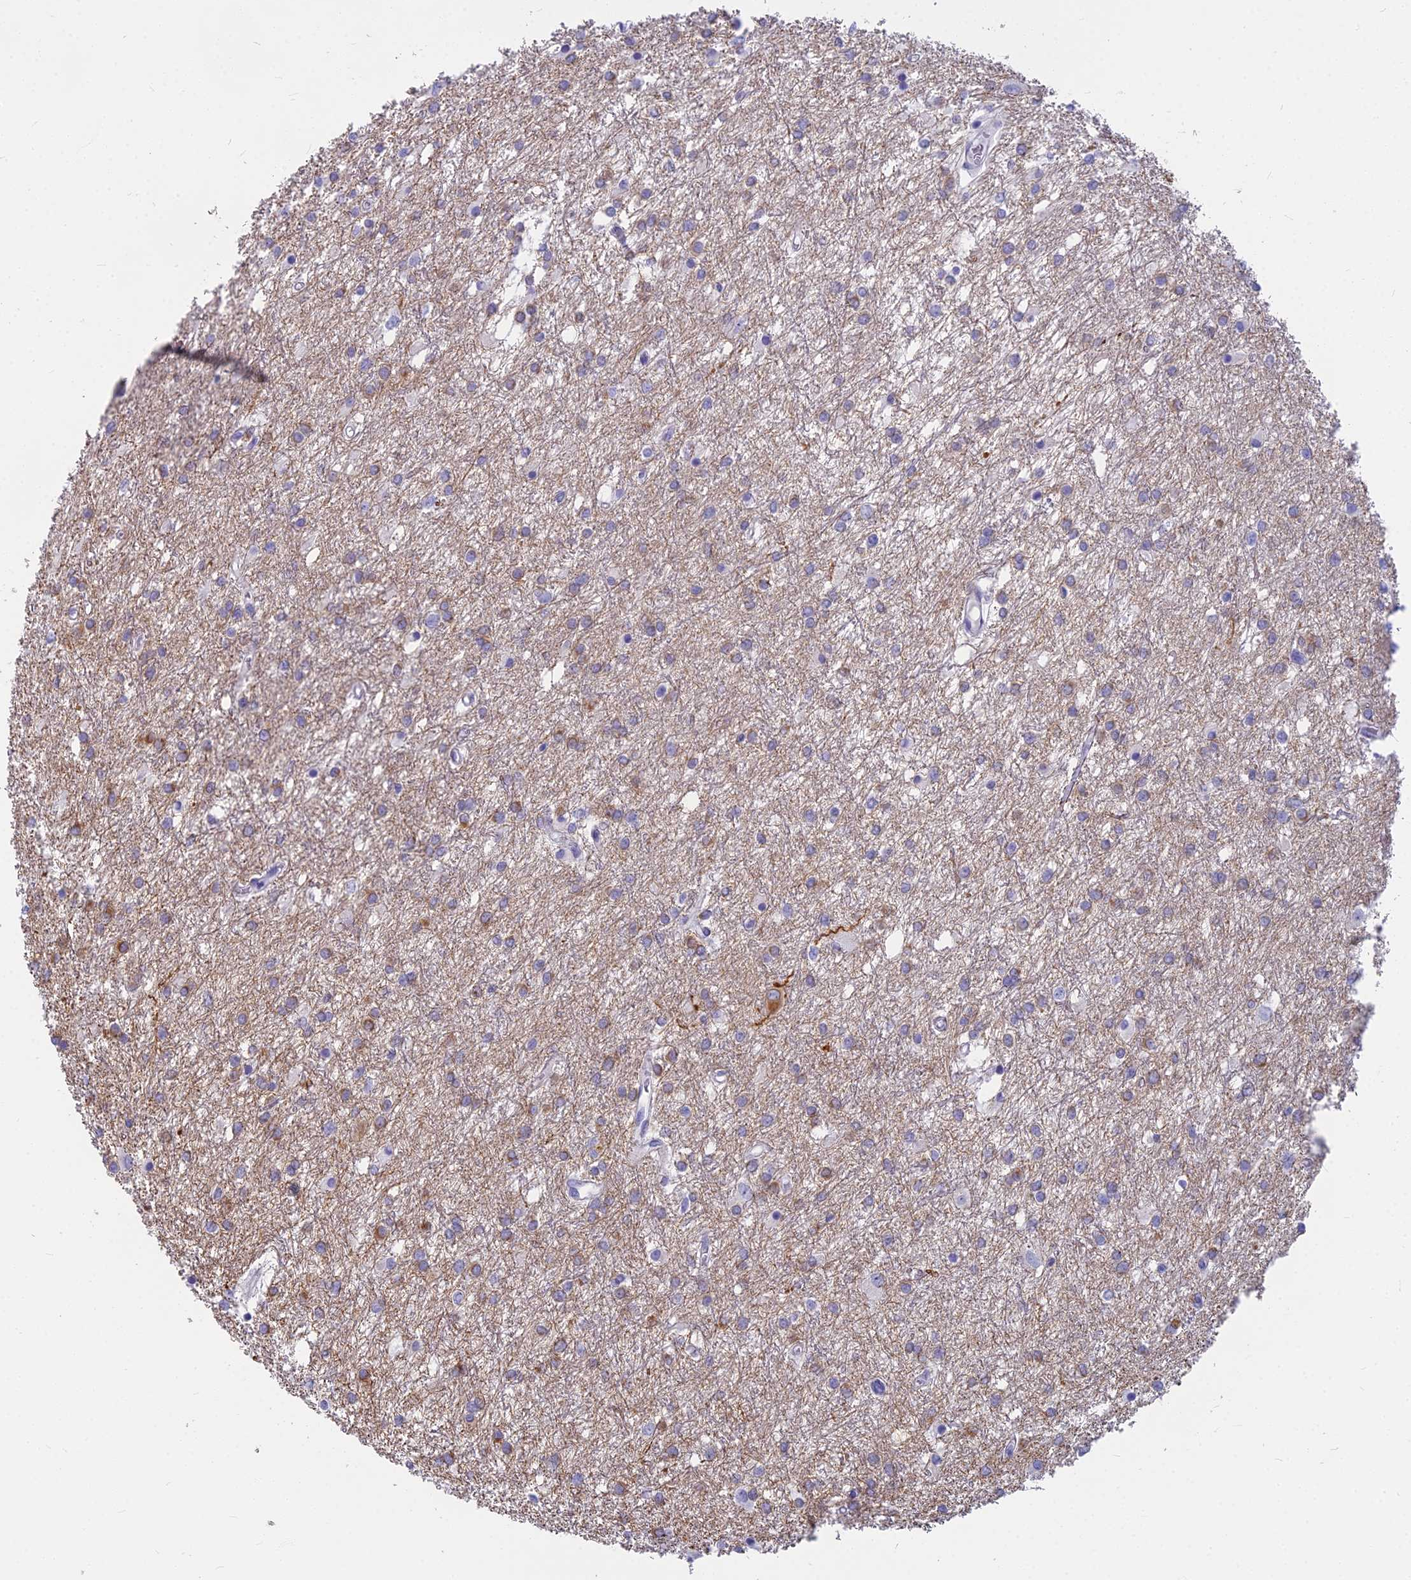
{"staining": {"intensity": "moderate", "quantity": "<25%", "location": "cytoplasmic/membranous"}, "tissue": "glioma", "cell_type": "Tumor cells", "image_type": "cancer", "snomed": [{"axis": "morphology", "description": "Glioma, malignant, High grade"}, {"axis": "topography", "description": "Brain"}], "caption": "Brown immunohistochemical staining in human malignant glioma (high-grade) shows moderate cytoplasmic/membranous expression in about <25% of tumor cells.", "gene": "EVI2A", "patient": {"sex": "female", "age": 50}}